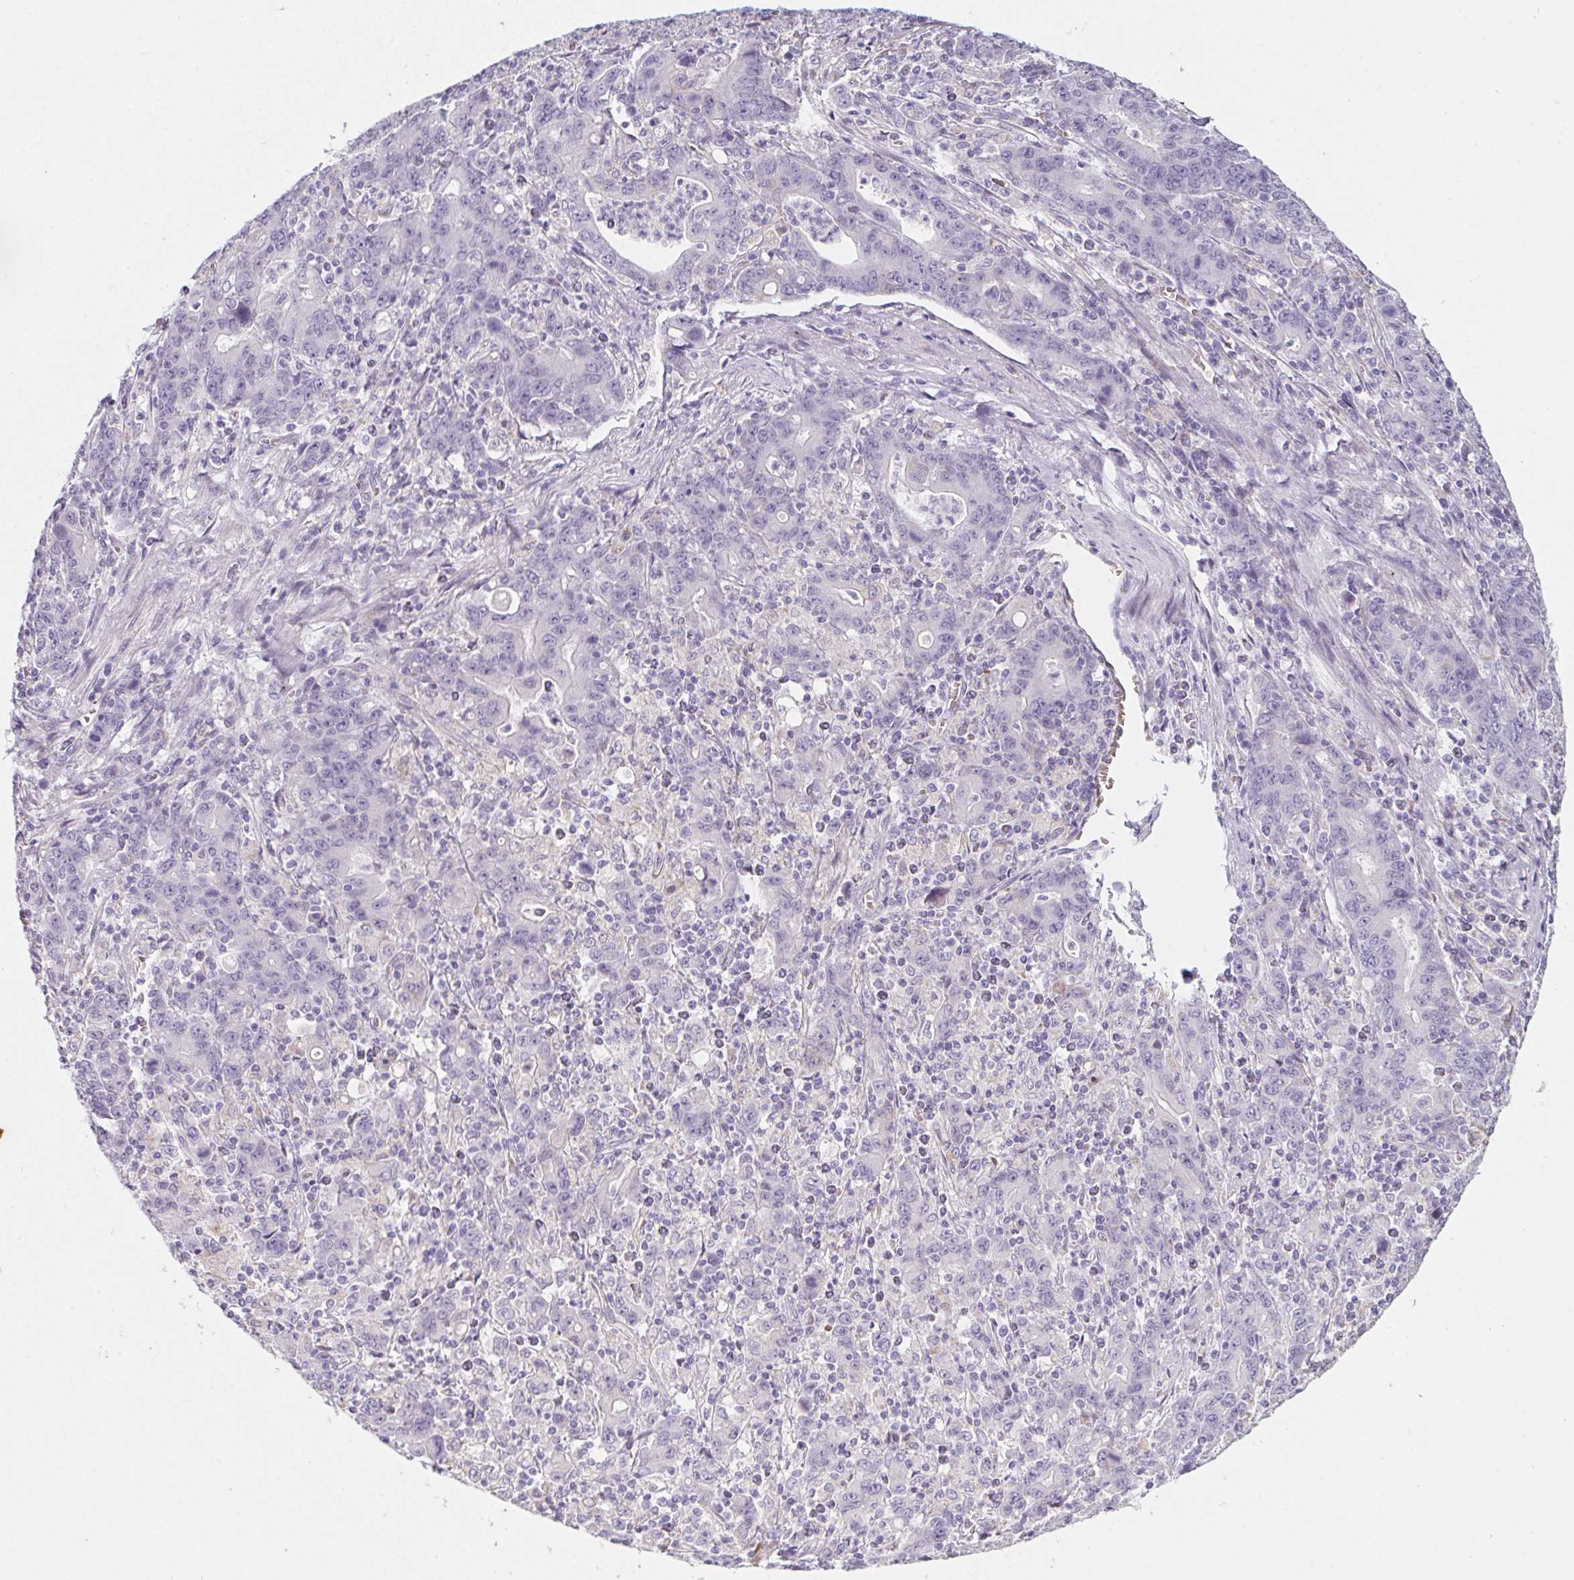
{"staining": {"intensity": "negative", "quantity": "none", "location": "none"}, "tissue": "stomach cancer", "cell_type": "Tumor cells", "image_type": "cancer", "snomed": [{"axis": "morphology", "description": "Adenocarcinoma, NOS"}, {"axis": "topography", "description": "Stomach, upper"}], "caption": "The immunohistochemistry (IHC) image has no significant positivity in tumor cells of adenocarcinoma (stomach) tissue.", "gene": "DCD", "patient": {"sex": "male", "age": 69}}